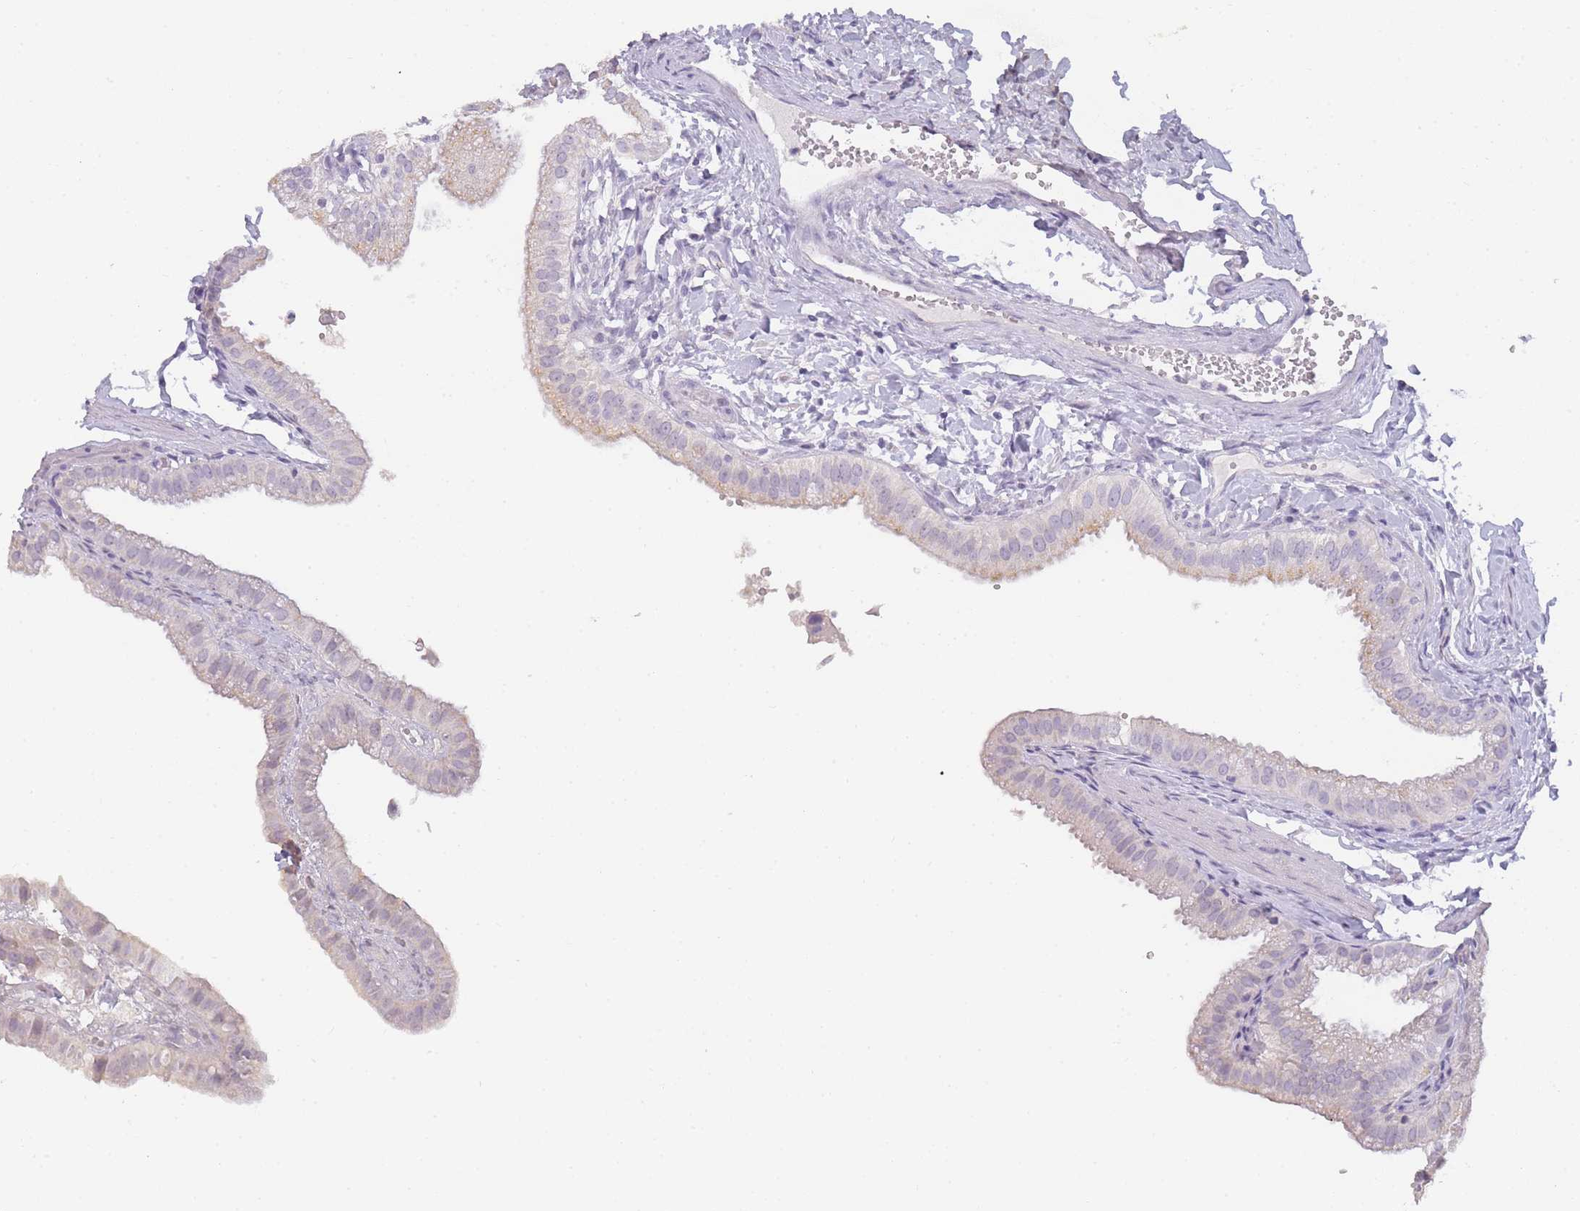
{"staining": {"intensity": "negative", "quantity": "none", "location": "none"}, "tissue": "gallbladder", "cell_type": "Glandular cells", "image_type": "normal", "snomed": [{"axis": "morphology", "description": "Normal tissue, NOS"}, {"axis": "topography", "description": "Gallbladder"}], "caption": "An IHC histopathology image of normal gallbladder is shown. There is no staining in glandular cells of gallbladder. (DAB (3,3'-diaminobenzidine) IHC visualized using brightfield microscopy, high magnification).", "gene": "INS", "patient": {"sex": "female", "age": 61}}